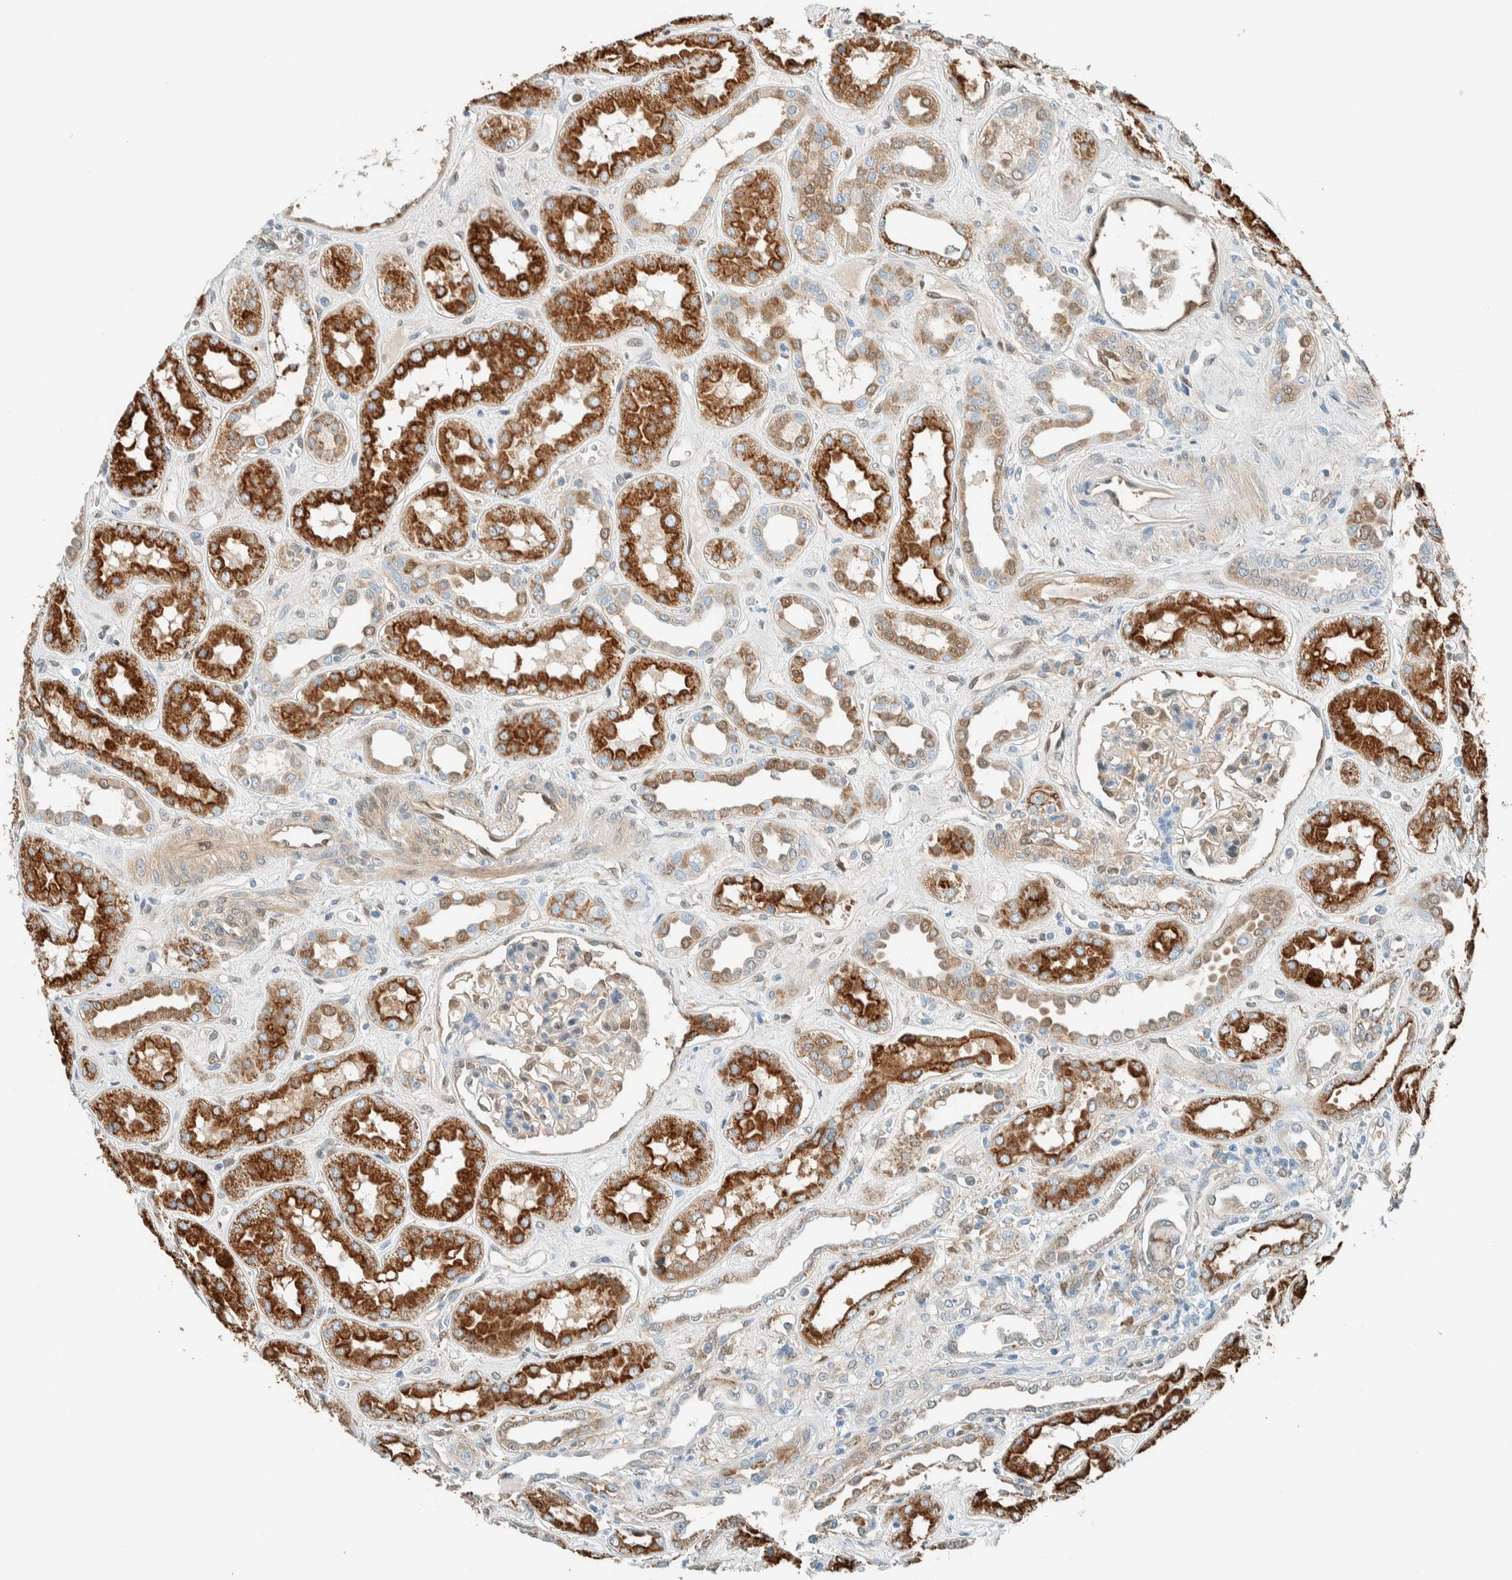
{"staining": {"intensity": "weak", "quantity": "<25%", "location": "cytoplasmic/membranous"}, "tissue": "kidney", "cell_type": "Cells in glomeruli", "image_type": "normal", "snomed": [{"axis": "morphology", "description": "Normal tissue, NOS"}, {"axis": "topography", "description": "Kidney"}], "caption": "This is an IHC image of unremarkable kidney. There is no staining in cells in glomeruli.", "gene": "NXN", "patient": {"sex": "male", "age": 59}}